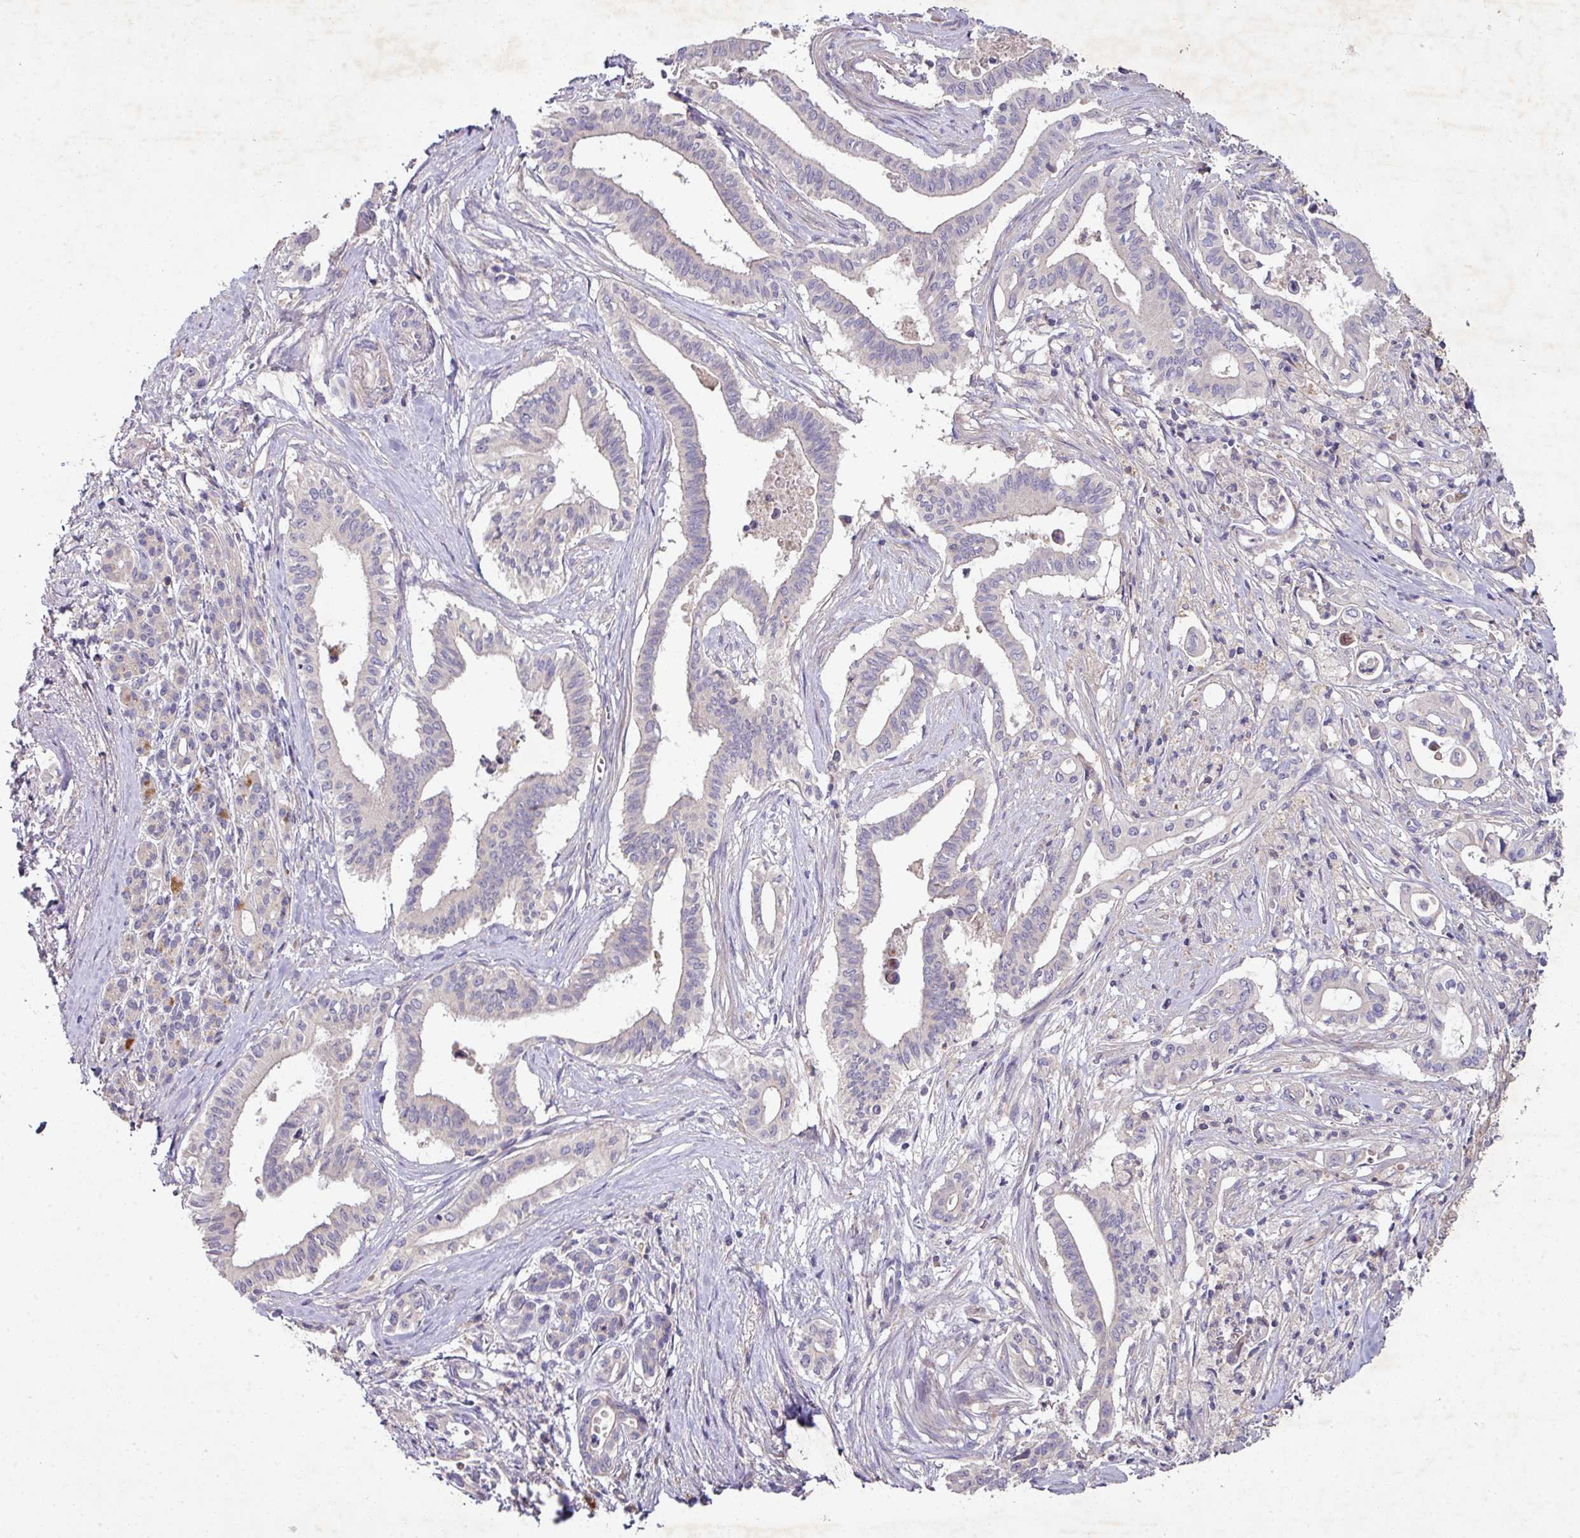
{"staining": {"intensity": "negative", "quantity": "none", "location": "none"}, "tissue": "pancreatic cancer", "cell_type": "Tumor cells", "image_type": "cancer", "snomed": [{"axis": "morphology", "description": "Adenocarcinoma, NOS"}, {"axis": "topography", "description": "Pancreas"}], "caption": "Photomicrograph shows no significant protein positivity in tumor cells of pancreatic cancer. The staining is performed using DAB (3,3'-diaminobenzidine) brown chromogen with nuclei counter-stained in using hematoxylin.", "gene": "AEBP2", "patient": {"sex": "female", "age": 77}}